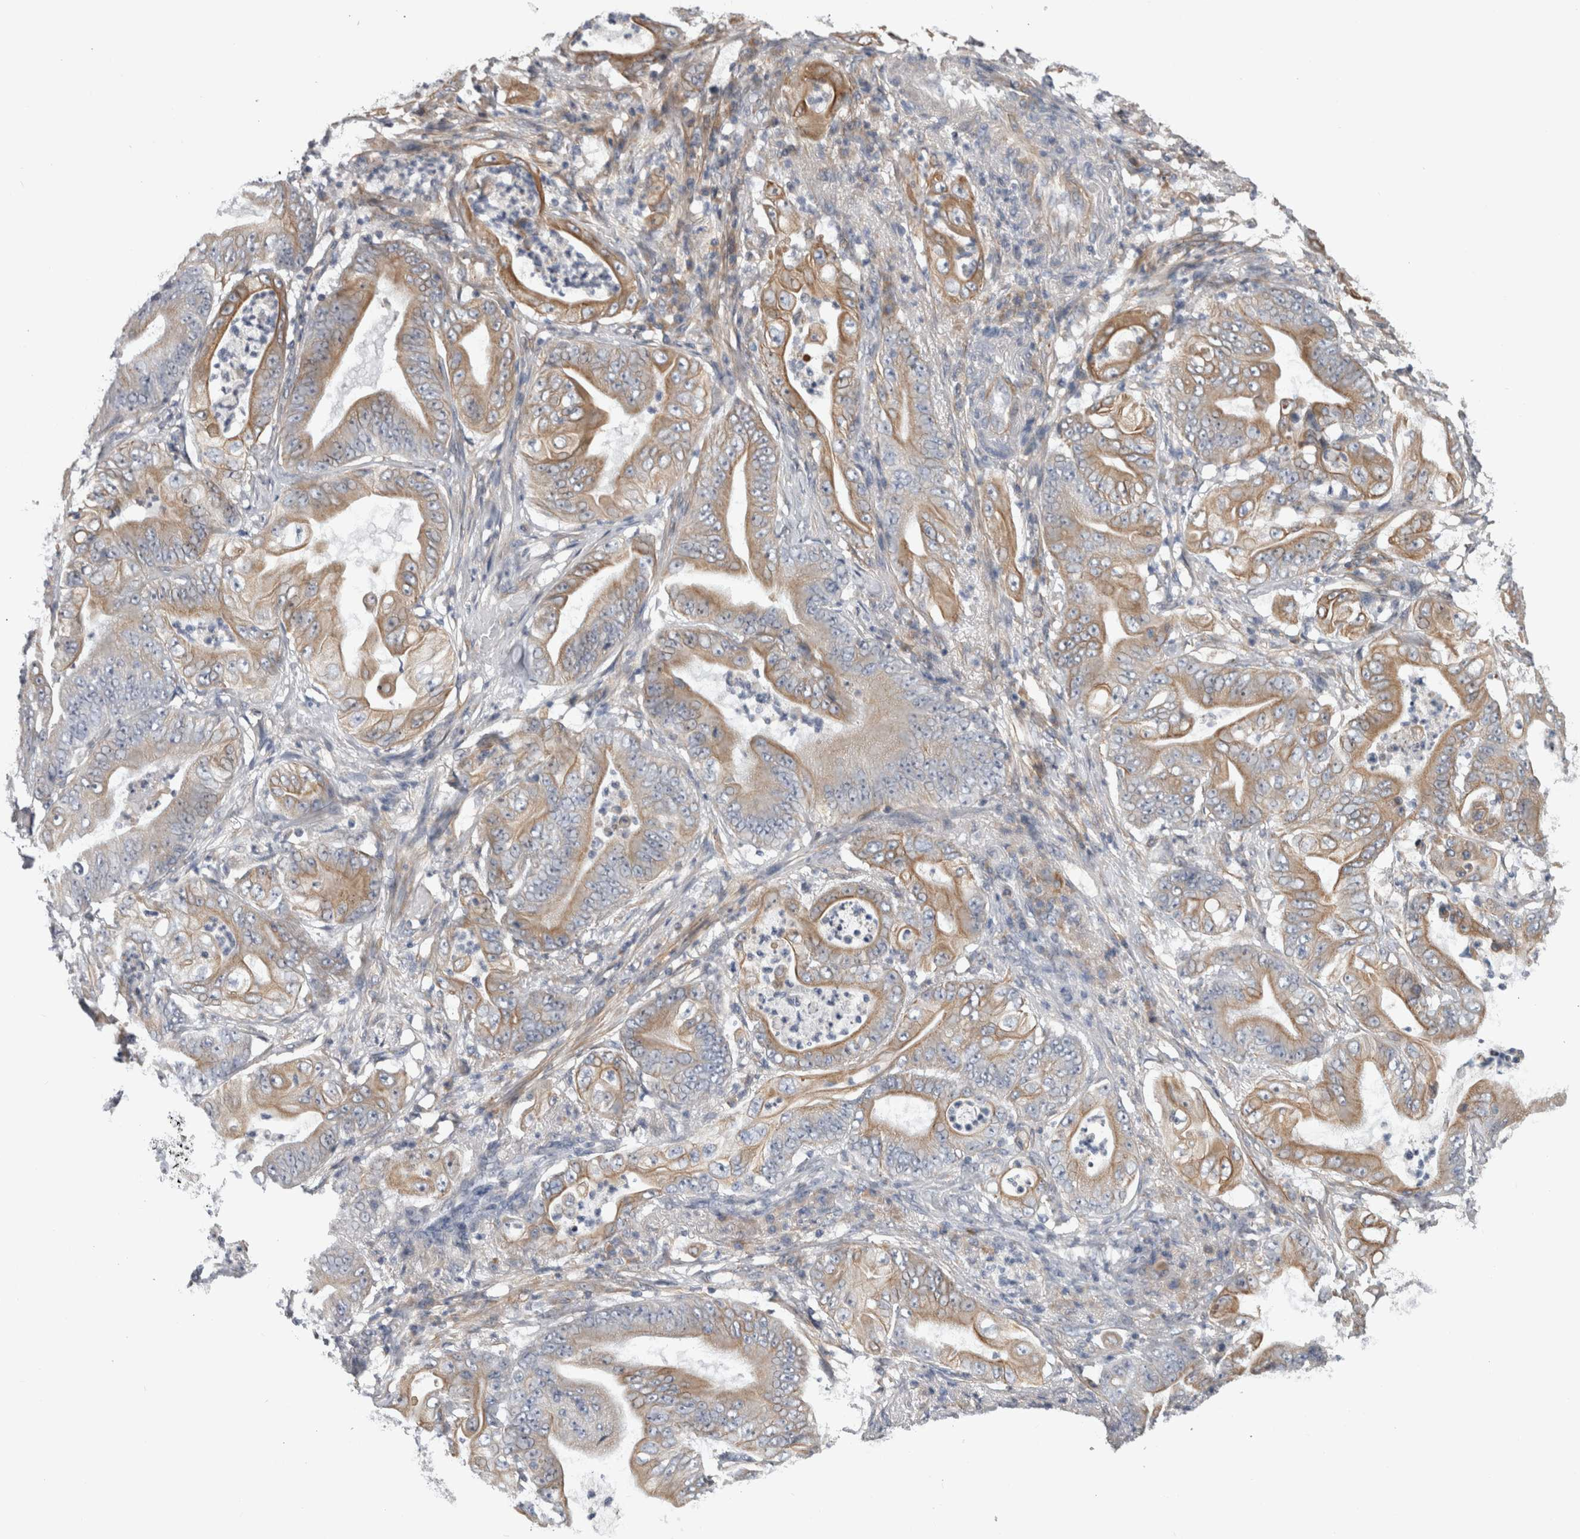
{"staining": {"intensity": "moderate", "quantity": ">75%", "location": "cytoplasmic/membranous"}, "tissue": "stomach cancer", "cell_type": "Tumor cells", "image_type": "cancer", "snomed": [{"axis": "morphology", "description": "Adenocarcinoma, NOS"}, {"axis": "topography", "description": "Stomach"}], "caption": "IHC histopathology image of stomach cancer (adenocarcinoma) stained for a protein (brown), which reveals medium levels of moderate cytoplasmic/membranous expression in about >75% of tumor cells.", "gene": "SMAP2", "patient": {"sex": "female", "age": 73}}